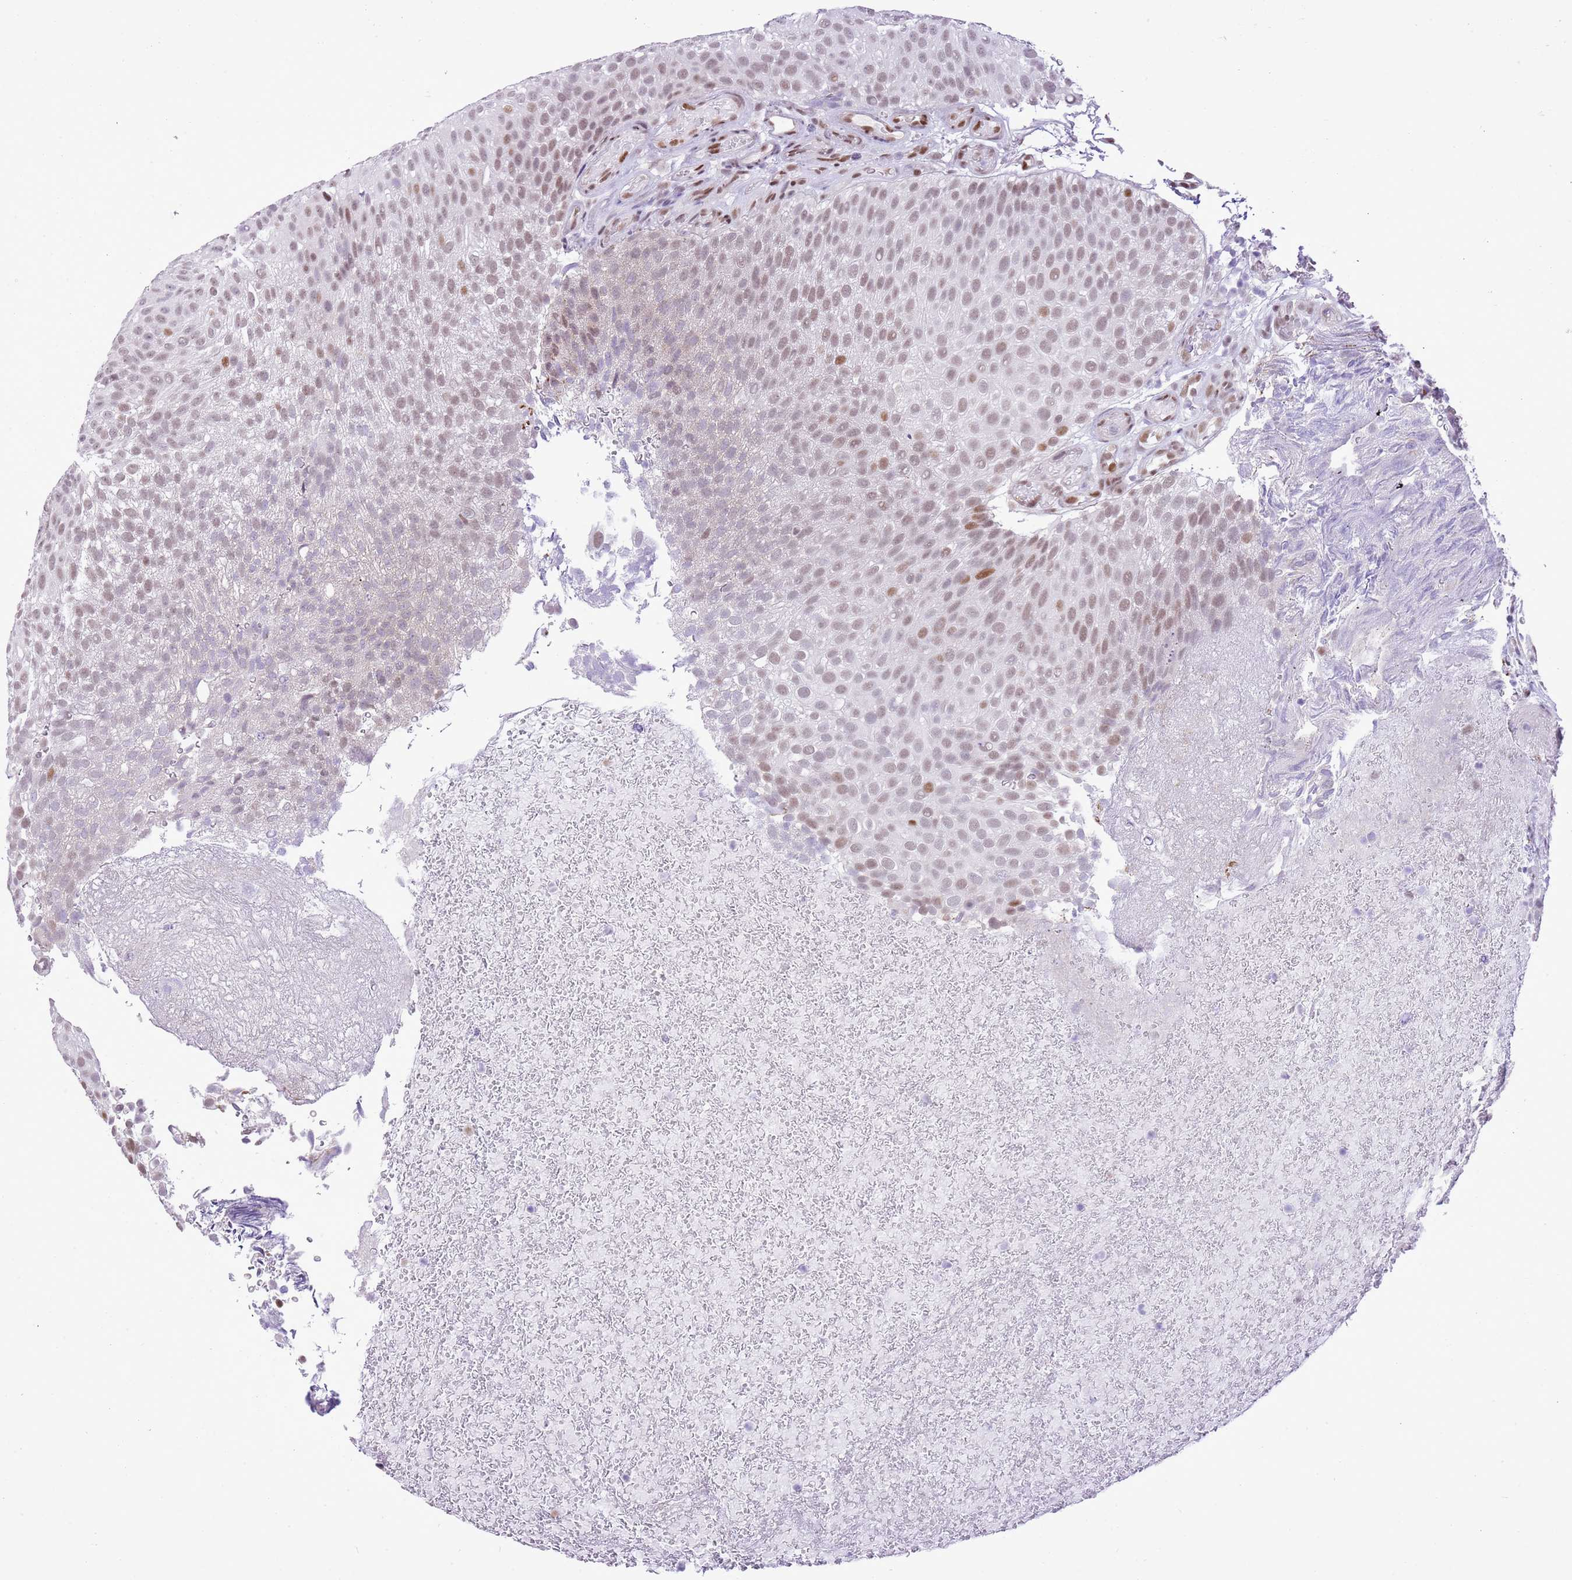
{"staining": {"intensity": "weak", "quantity": "25%-75%", "location": "nuclear"}, "tissue": "urothelial cancer", "cell_type": "Tumor cells", "image_type": "cancer", "snomed": [{"axis": "morphology", "description": "Urothelial carcinoma, Low grade"}, {"axis": "topography", "description": "Urinary bladder"}], "caption": "High-power microscopy captured an IHC histopathology image of urothelial carcinoma (low-grade), revealing weak nuclear positivity in approximately 25%-75% of tumor cells.", "gene": "NACC2", "patient": {"sex": "male", "age": 78}}